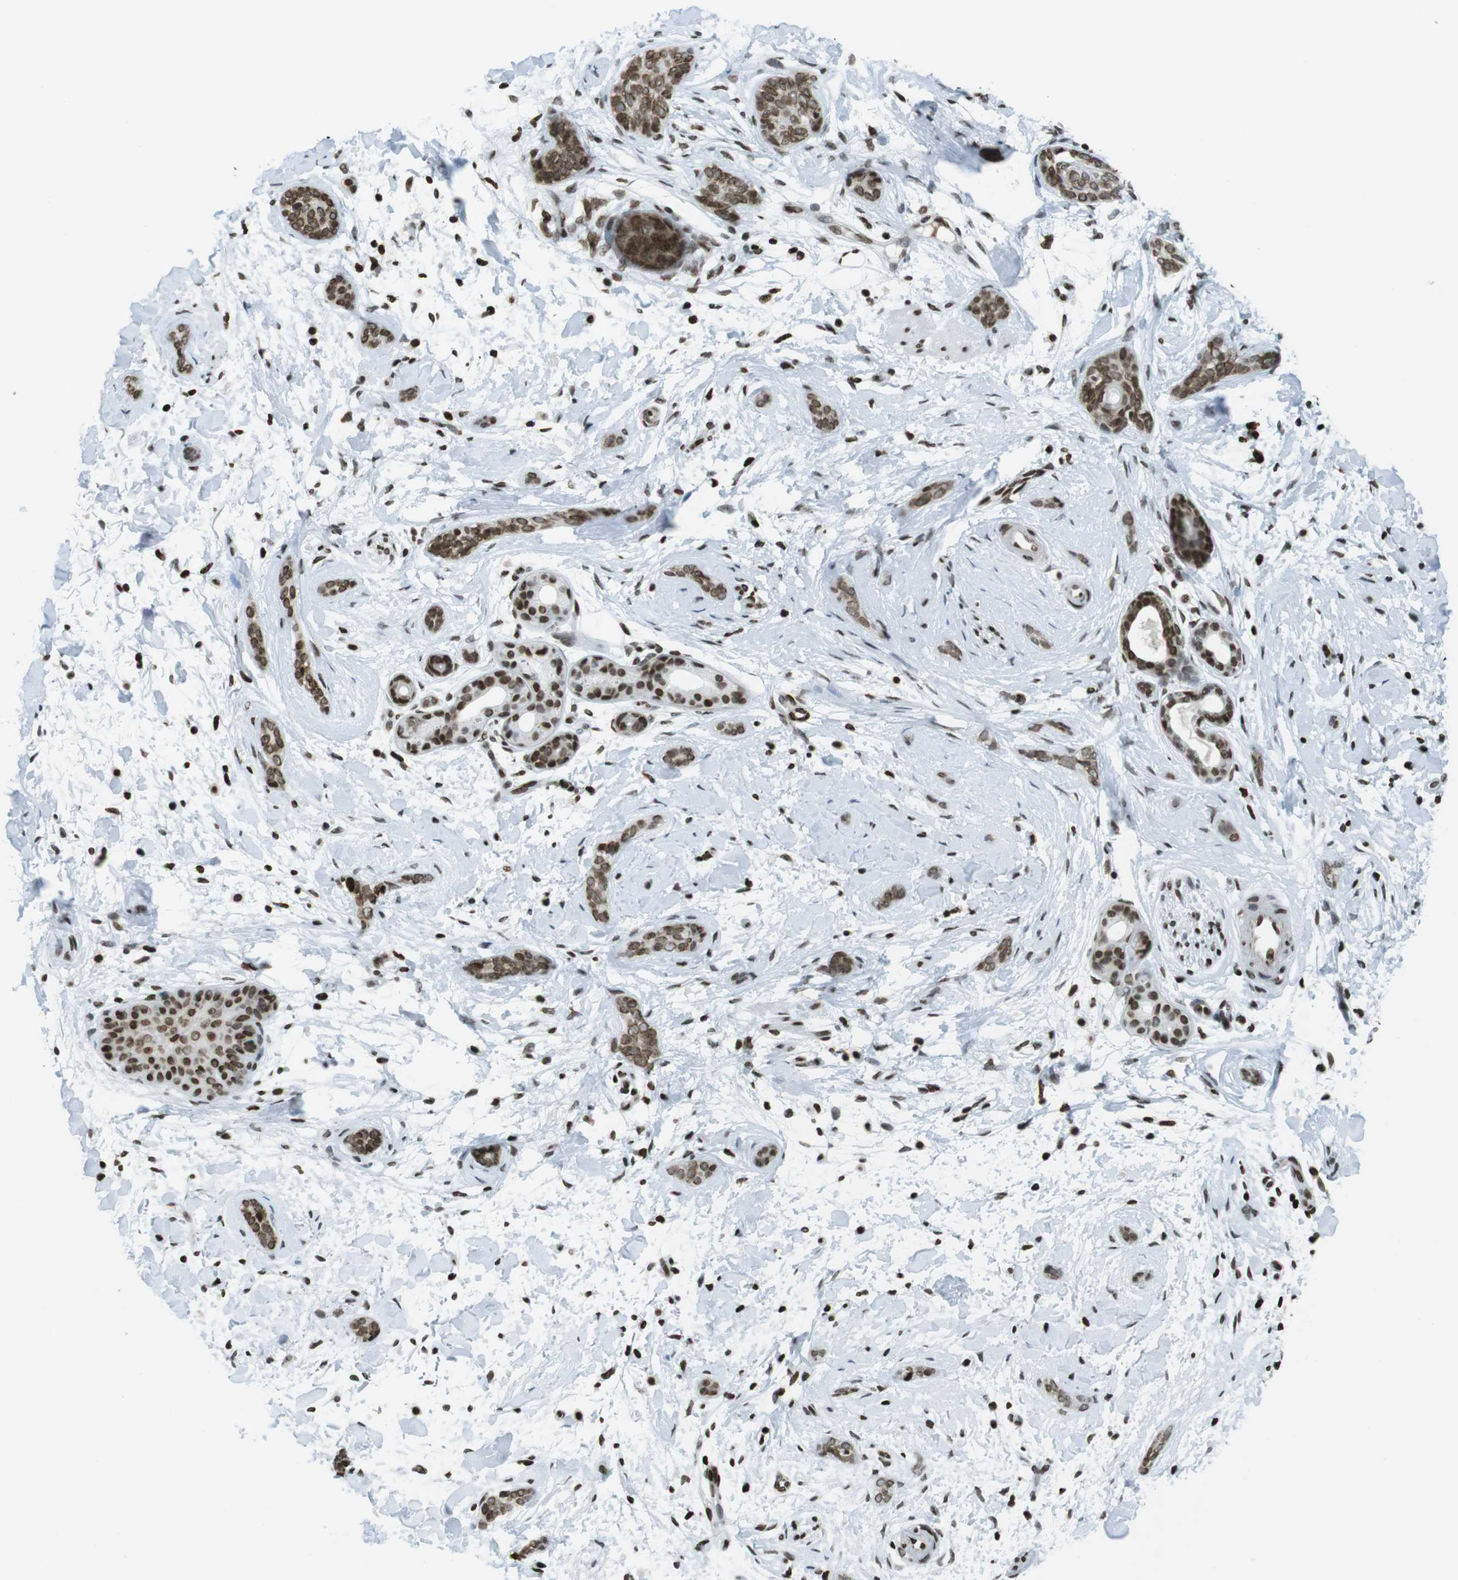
{"staining": {"intensity": "moderate", "quantity": ">75%", "location": "nuclear"}, "tissue": "skin cancer", "cell_type": "Tumor cells", "image_type": "cancer", "snomed": [{"axis": "morphology", "description": "Basal cell carcinoma"}, {"axis": "morphology", "description": "Adnexal tumor, benign"}, {"axis": "topography", "description": "Skin"}], "caption": "Immunohistochemical staining of human skin cancer shows medium levels of moderate nuclear expression in about >75% of tumor cells. (Brightfield microscopy of DAB IHC at high magnification).", "gene": "H2AC8", "patient": {"sex": "female", "age": 42}}